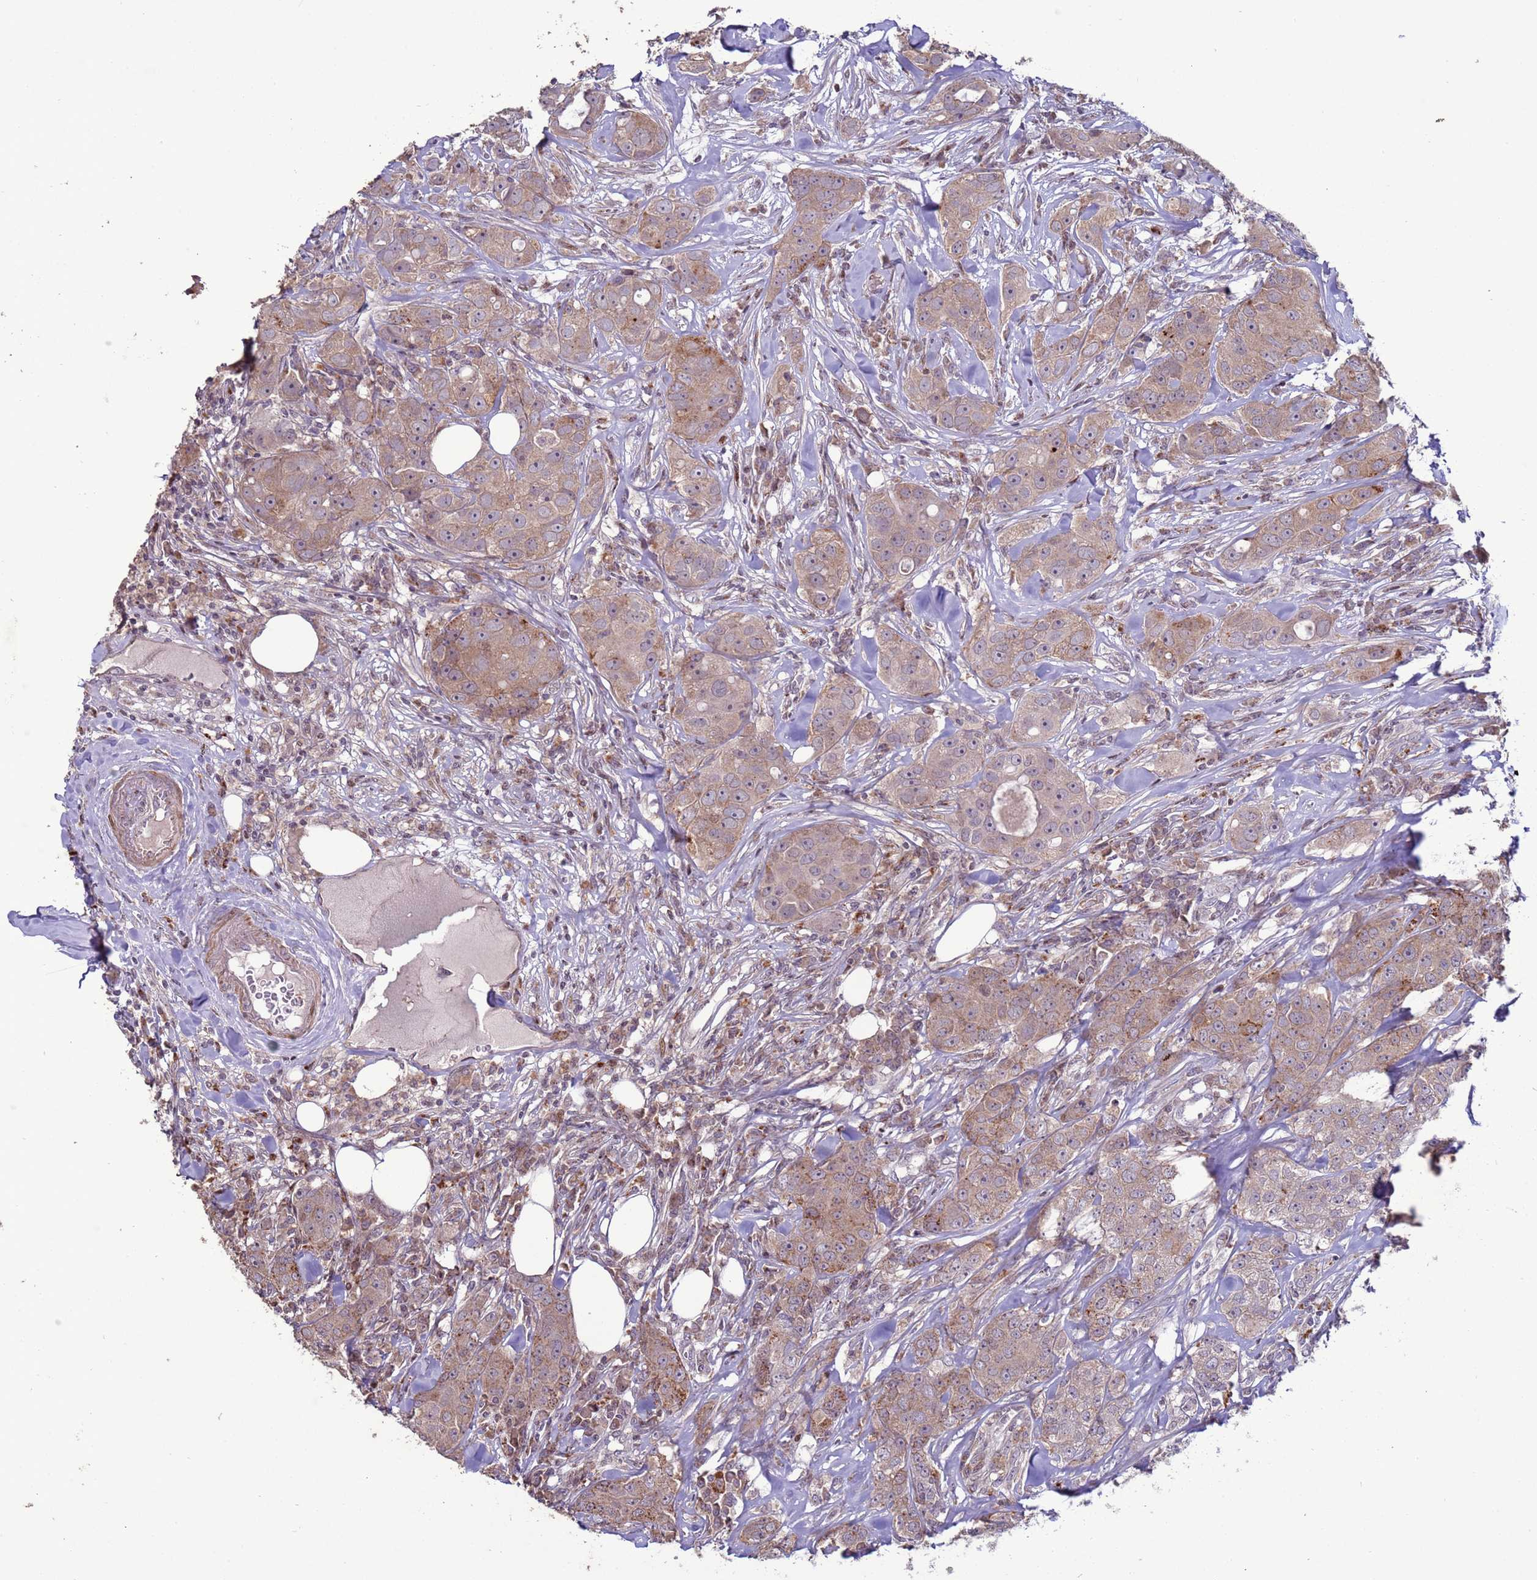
{"staining": {"intensity": "moderate", "quantity": "<25%", "location": "cytoplasmic/membranous"}, "tissue": "breast cancer", "cell_type": "Tumor cells", "image_type": "cancer", "snomed": [{"axis": "morphology", "description": "Duct carcinoma"}, {"axis": "topography", "description": "Breast"}], "caption": "DAB immunohistochemical staining of breast cancer reveals moderate cytoplasmic/membranous protein positivity in approximately <25% of tumor cells.", "gene": "HGH1", "patient": {"sex": "female", "age": 43}}